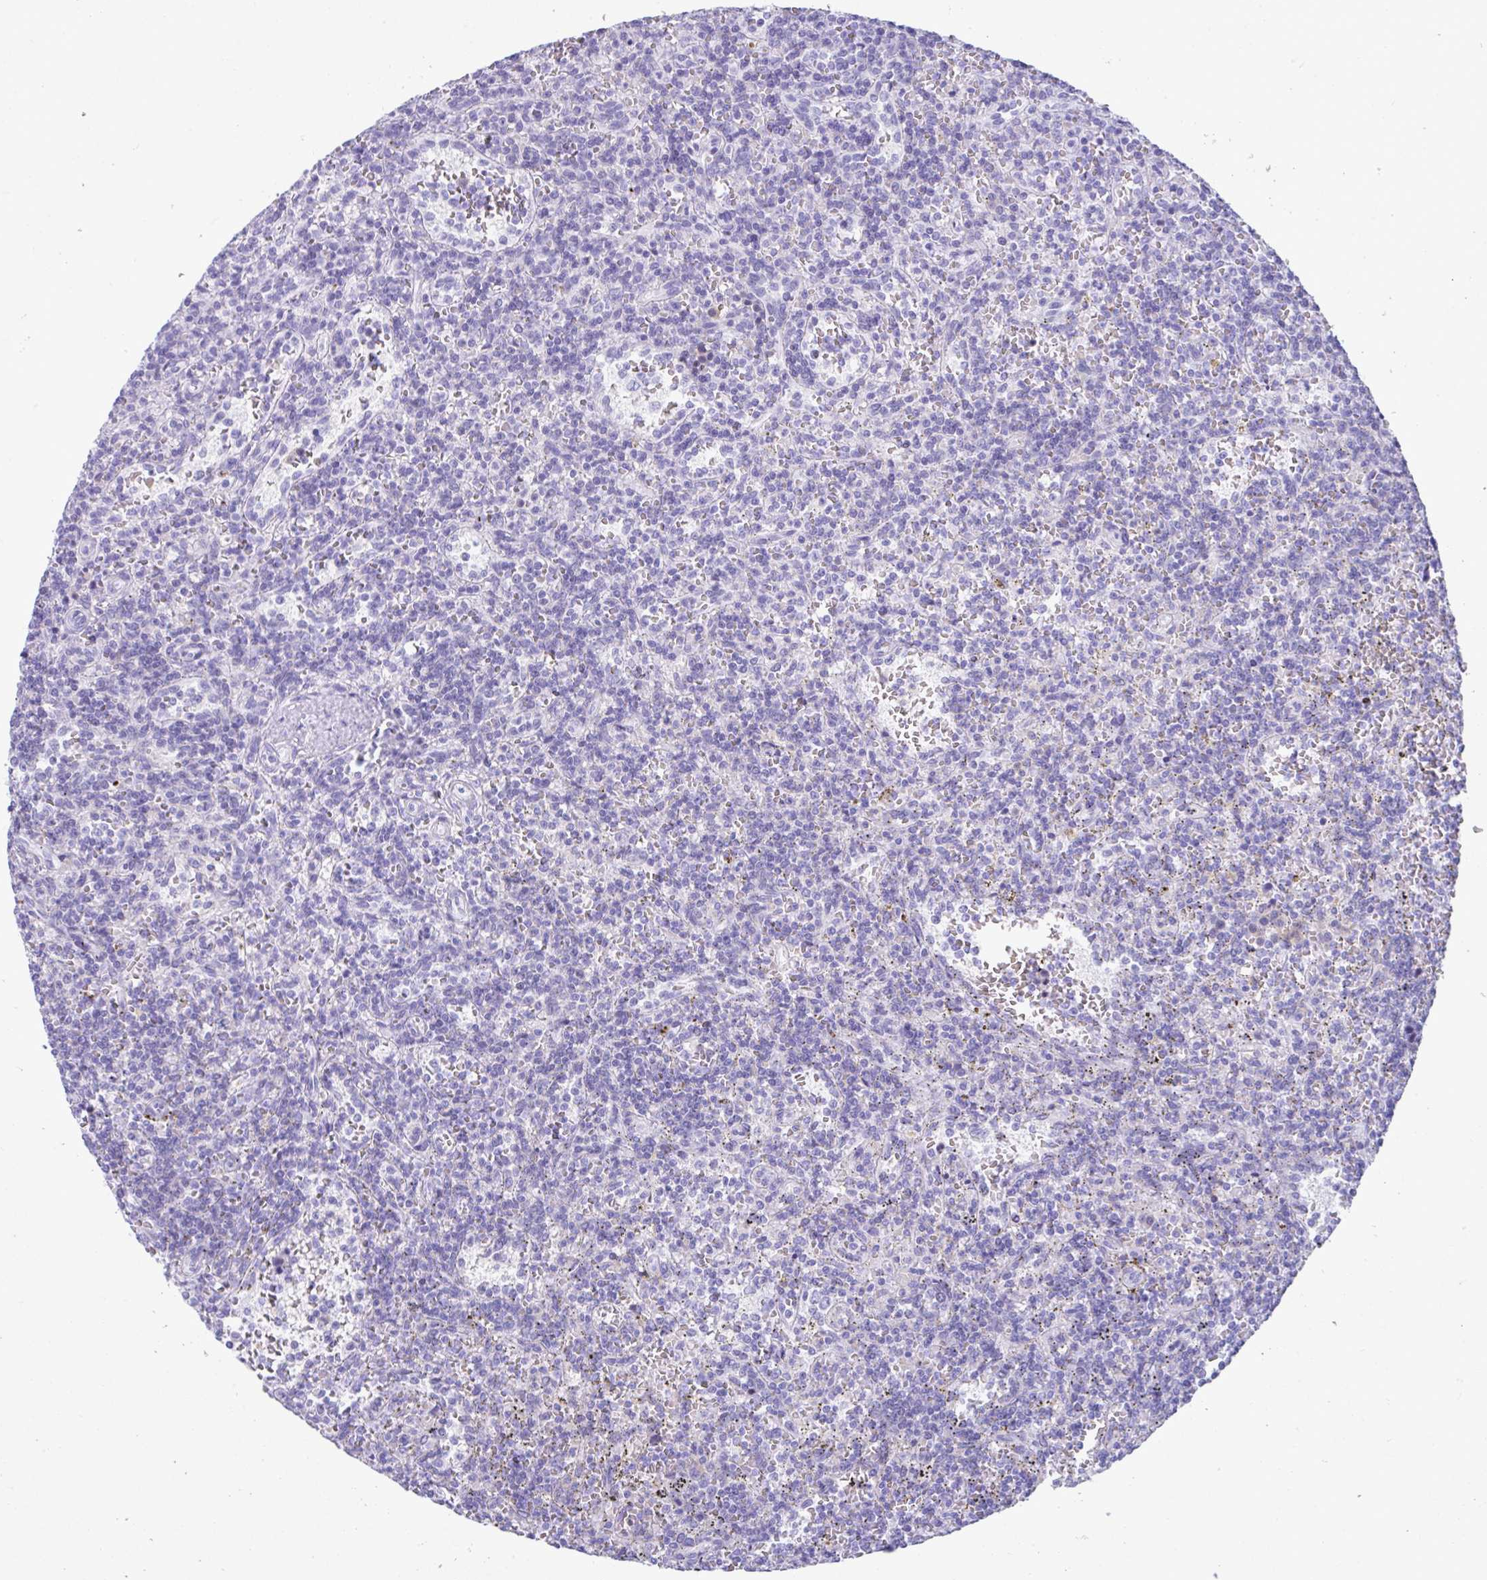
{"staining": {"intensity": "negative", "quantity": "none", "location": "none"}, "tissue": "lymphoma", "cell_type": "Tumor cells", "image_type": "cancer", "snomed": [{"axis": "morphology", "description": "Malignant lymphoma, non-Hodgkin's type, Low grade"}, {"axis": "topography", "description": "Spleen"}], "caption": "DAB immunohistochemical staining of low-grade malignant lymphoma, non-Hodgkin's type shows no significant expression in tumor cells.", "gene": "PSCA", "patient": {"sex": "male", "age": 73}}